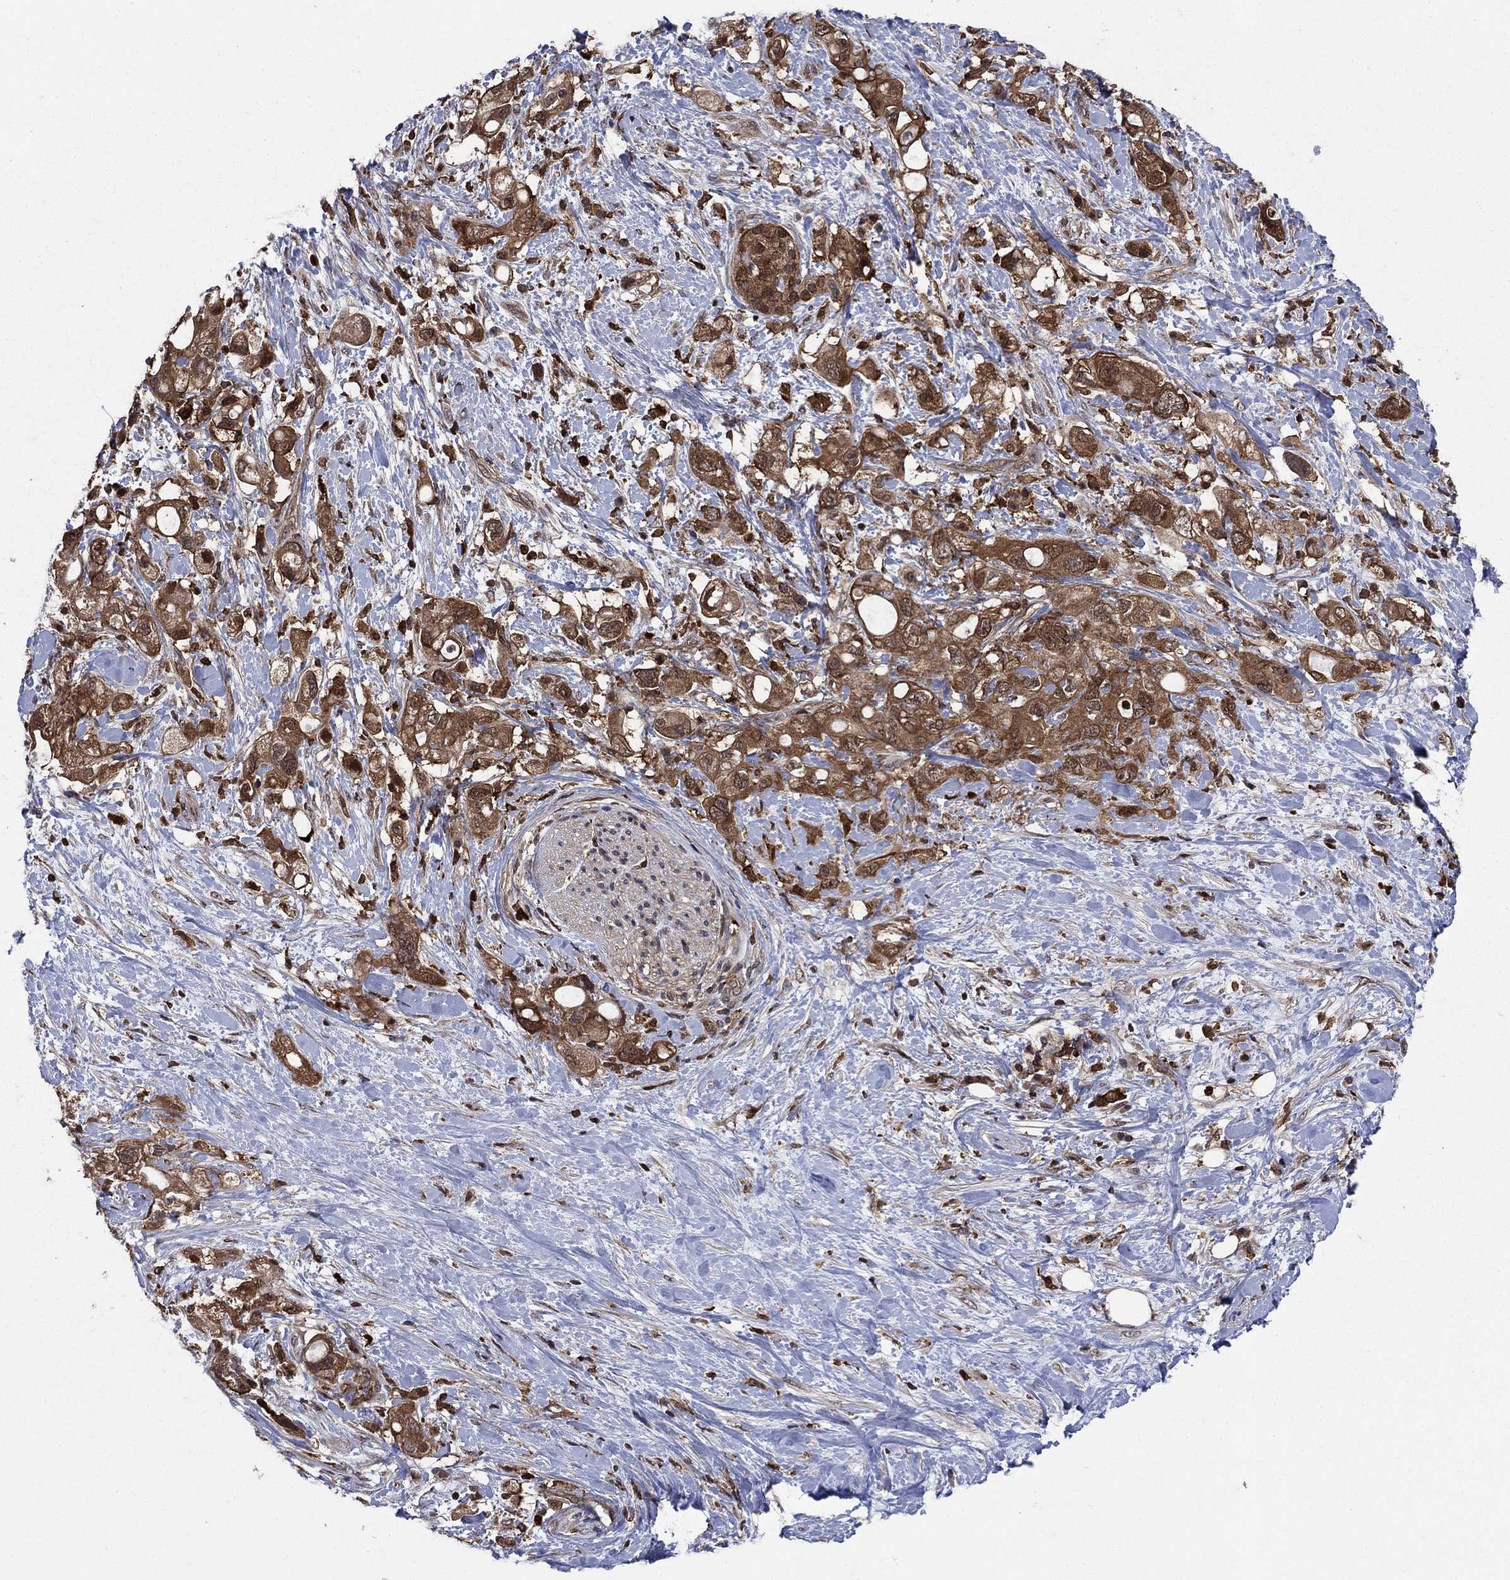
{"staining": {"intensity": "moderate", "quantity": ">75%", "location": "cytoplasmic/membranous"}, "tissue": "pancreatic cancer", "cell_type": "Tumor cells", "image_type": "cancer", "snomed": [{"axis": "morphology", "description": "Adenocarcinoma, NOS"}, {"axis": "topography", "description": "Pancreas"}], "caption": "The histopathology image shows immunohistochemical staining of adenocarcinoma (pancreatic). There is moderate cytoplasmic/membranous staining is seen in approximately >75% of tumor cells.", "gene": "CACYBP", "patient": {"sex": "female", "age": 56}}